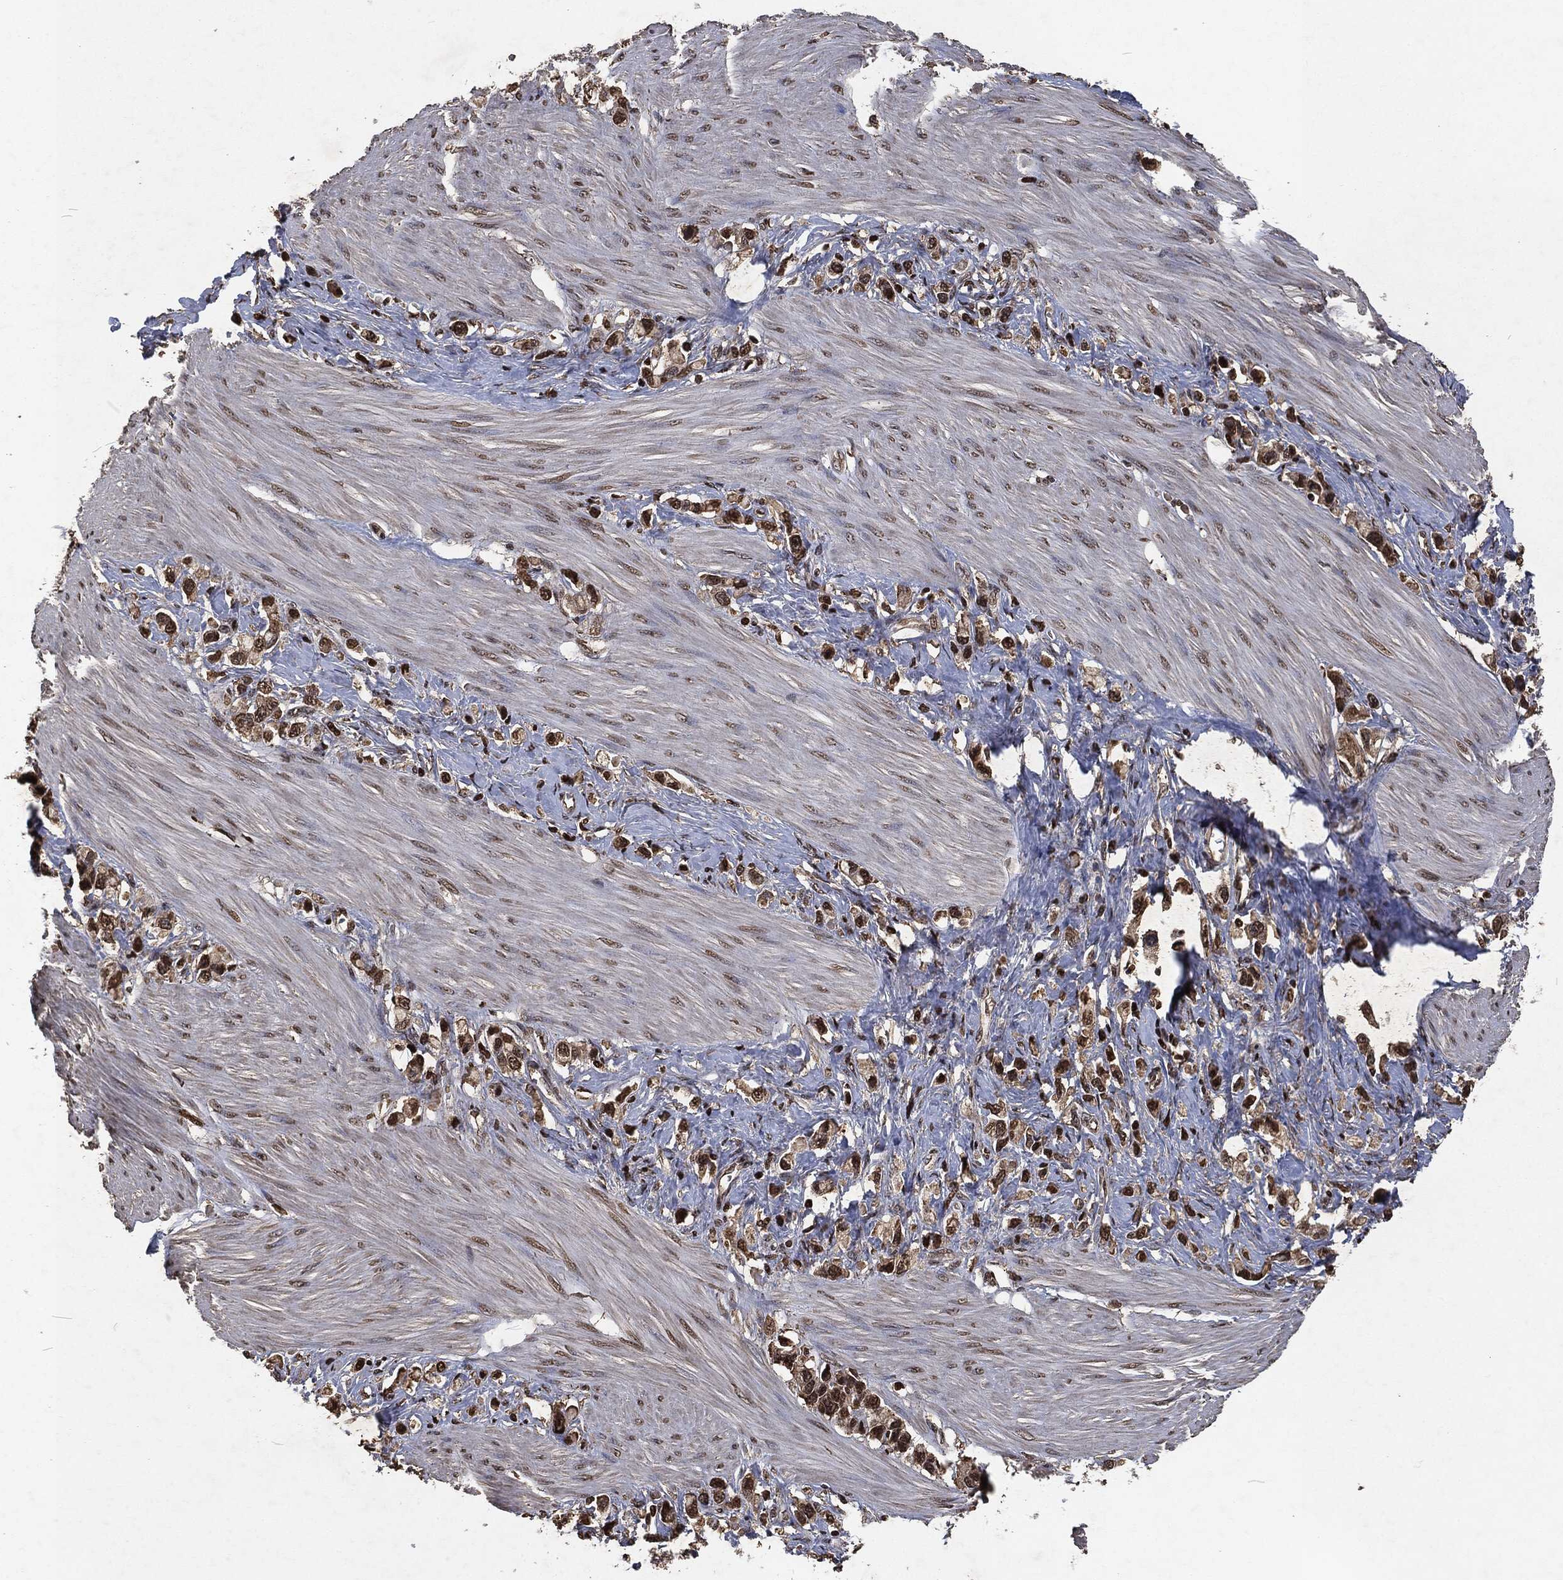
{"staining": {"intensity": "moderate", "quantity": "25%-75%", "location": "cytoplasmic/membranous,nuclear"}, "tissue": "stomach cancer", "cell_type": "Tumor cells", "image_type": "cancer", "snomed": [{"axis": "morphology", "description": "Normal tissue, NOS"}, {"axis": "morphology", "description": "Adenocarcinoma, NOS"}, {"axis": "morphology", "description": "Adenocarcinoma, High grade"}, {"axis": "topography", "description": "Stomach, upper"}, {"axis": "topography", "description": "Stomach"}], "caption": "This photomicrograph exhibits stomach cancer stained with immunohistochemistry to label a protein in brown. The cytoplasmic/membranous and nuclear of tumor cells show moderate positivity for the protein. Nuclei are counter-stained blue.", "gene": "SNAI1", "patient": {"sex": "female", "age": 65}}